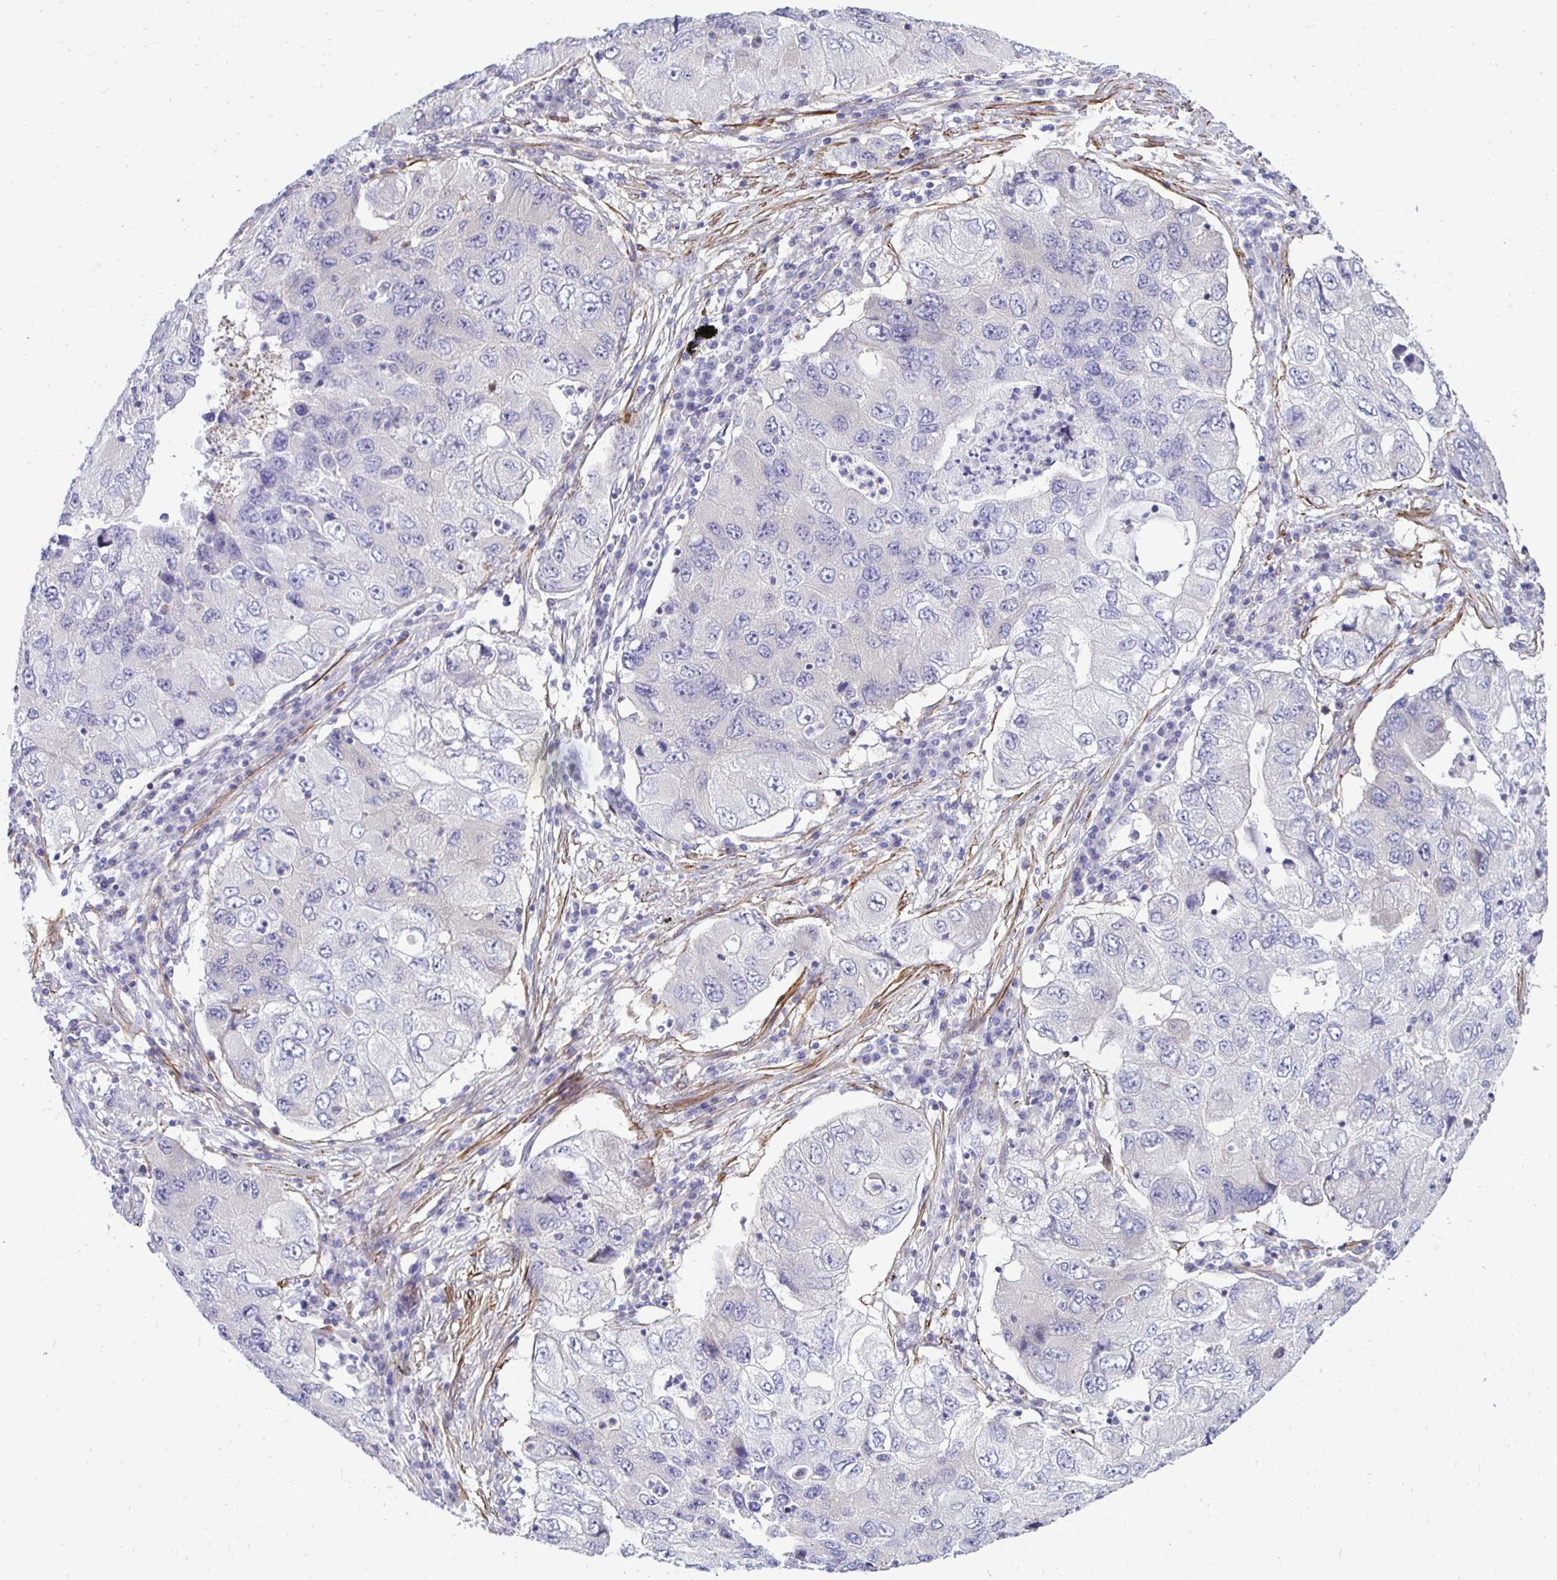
{"staining": {"intensity": "negative", "quantity": "none", "location": "none"}, "tissue": "lung cancer", "cell_type": "Tumor cells", "image_type": "cancer", "snomed": [{"axis": "morphology", "description": "Adenocarcinoma, NOS"}, {"axis": "morphology", "description": "Adenocarcinoma, metastatic, NOS"}, {"axis": "topography", "description": "Lymph node"}, {"axis": "topography", "description": "Lung"}], "caption": "Lung cancer was stained to show a protein in brown. There is no significant expression in tumor cells.", "gene": "CTPS1", "patient": {"sex": "female", "age": 54}}